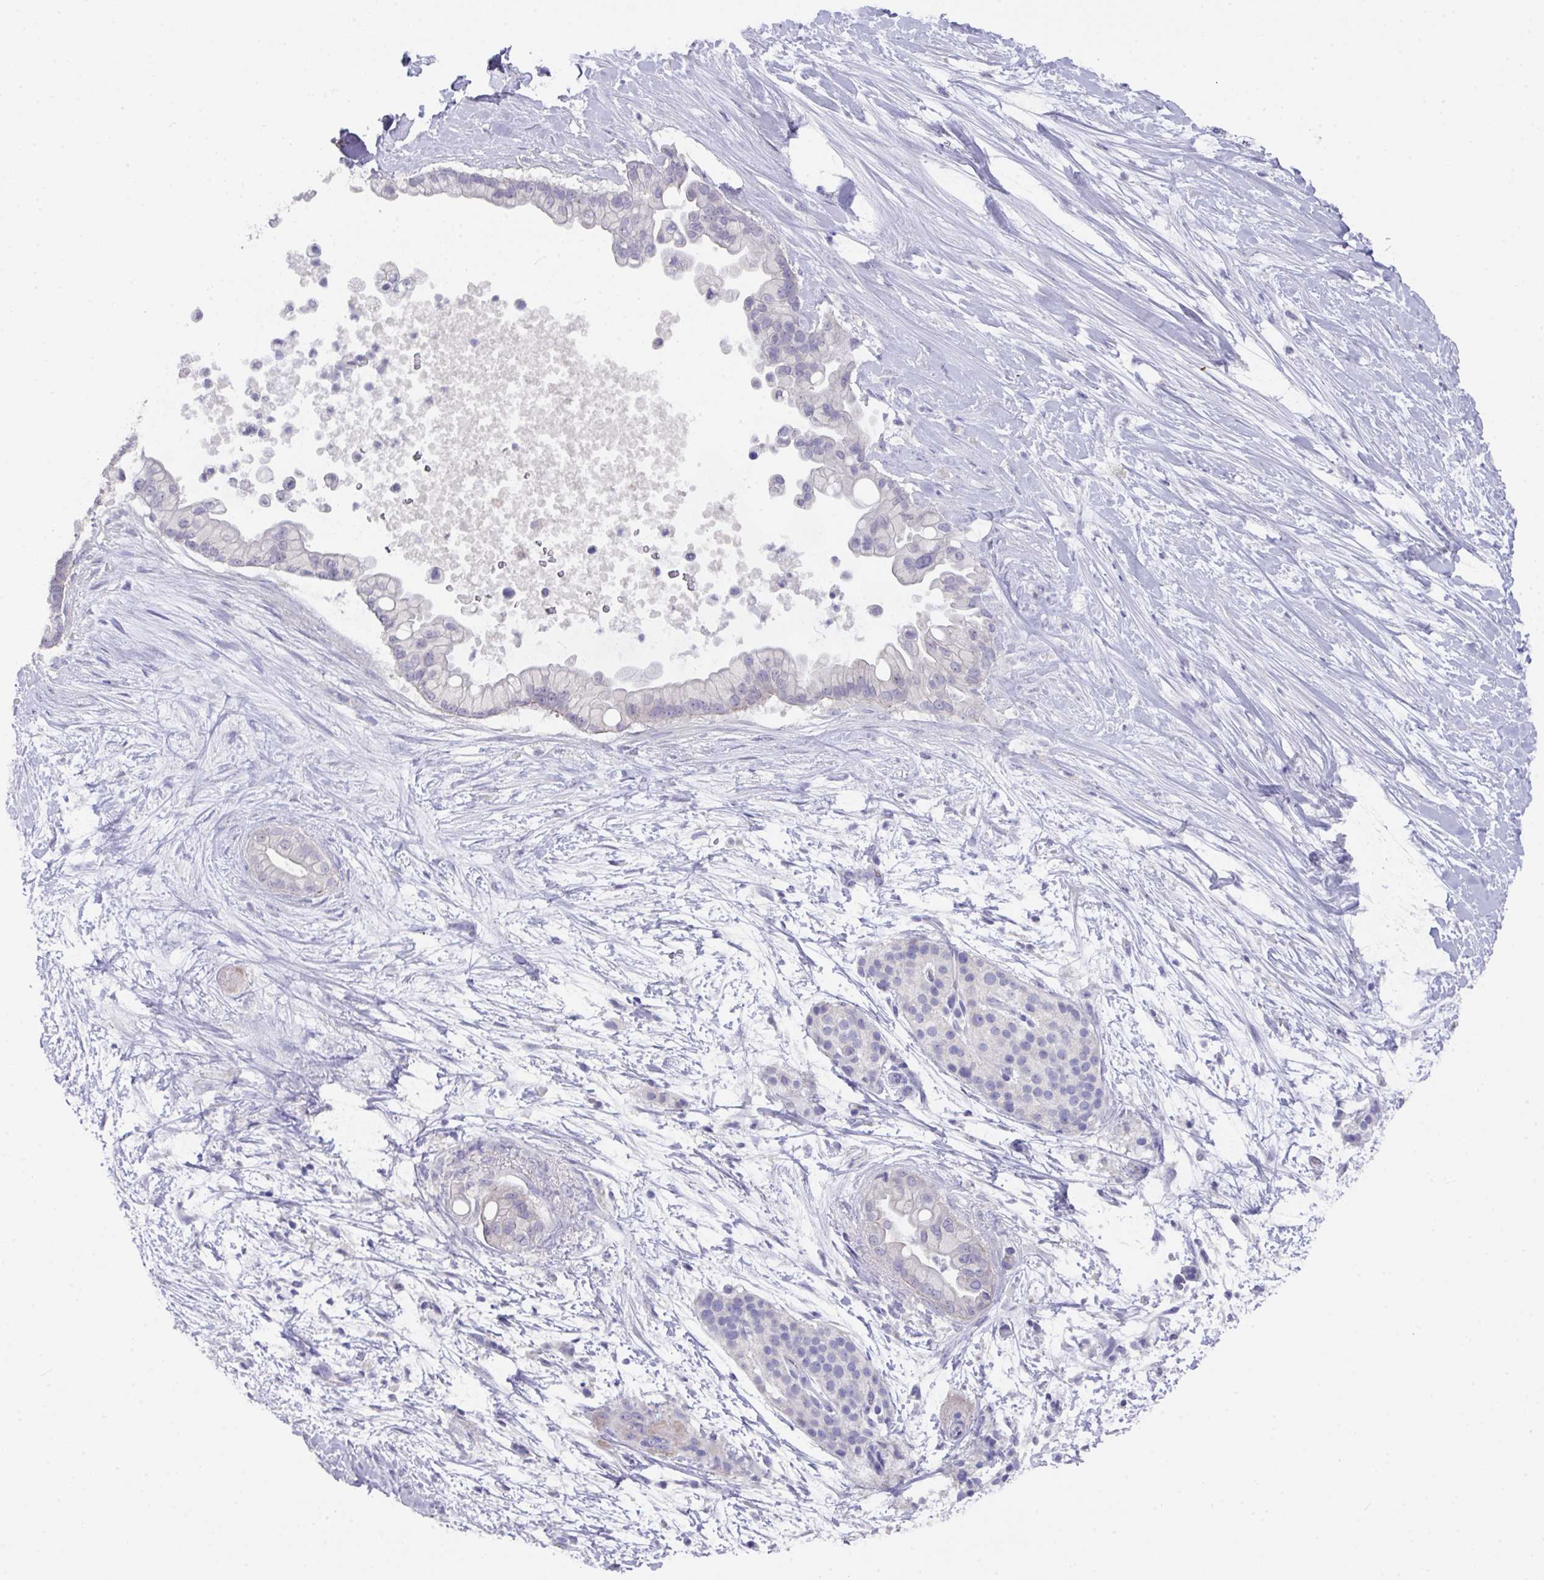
{"staining": {"intensity": "negative", "quantity": "none", "location": "none"}, "tissue": "pancreatic cancer", "cell_type": "Tumor cells", "image_type": "cancer", "snomed": [{"axis": "morphology", "description": "Adenocarcinoma, NOS"}, {"axis": "topography", "description": "Pancreas"}], "caption": "High magnification brightfield microscopy of pancreatic cancer stained with DAB (brown) and counterstained with hematoxylin (blue): tumor cells show no significant staining.", "gene": "DAZL", "patient": {"sex": "female", "age": 69}}